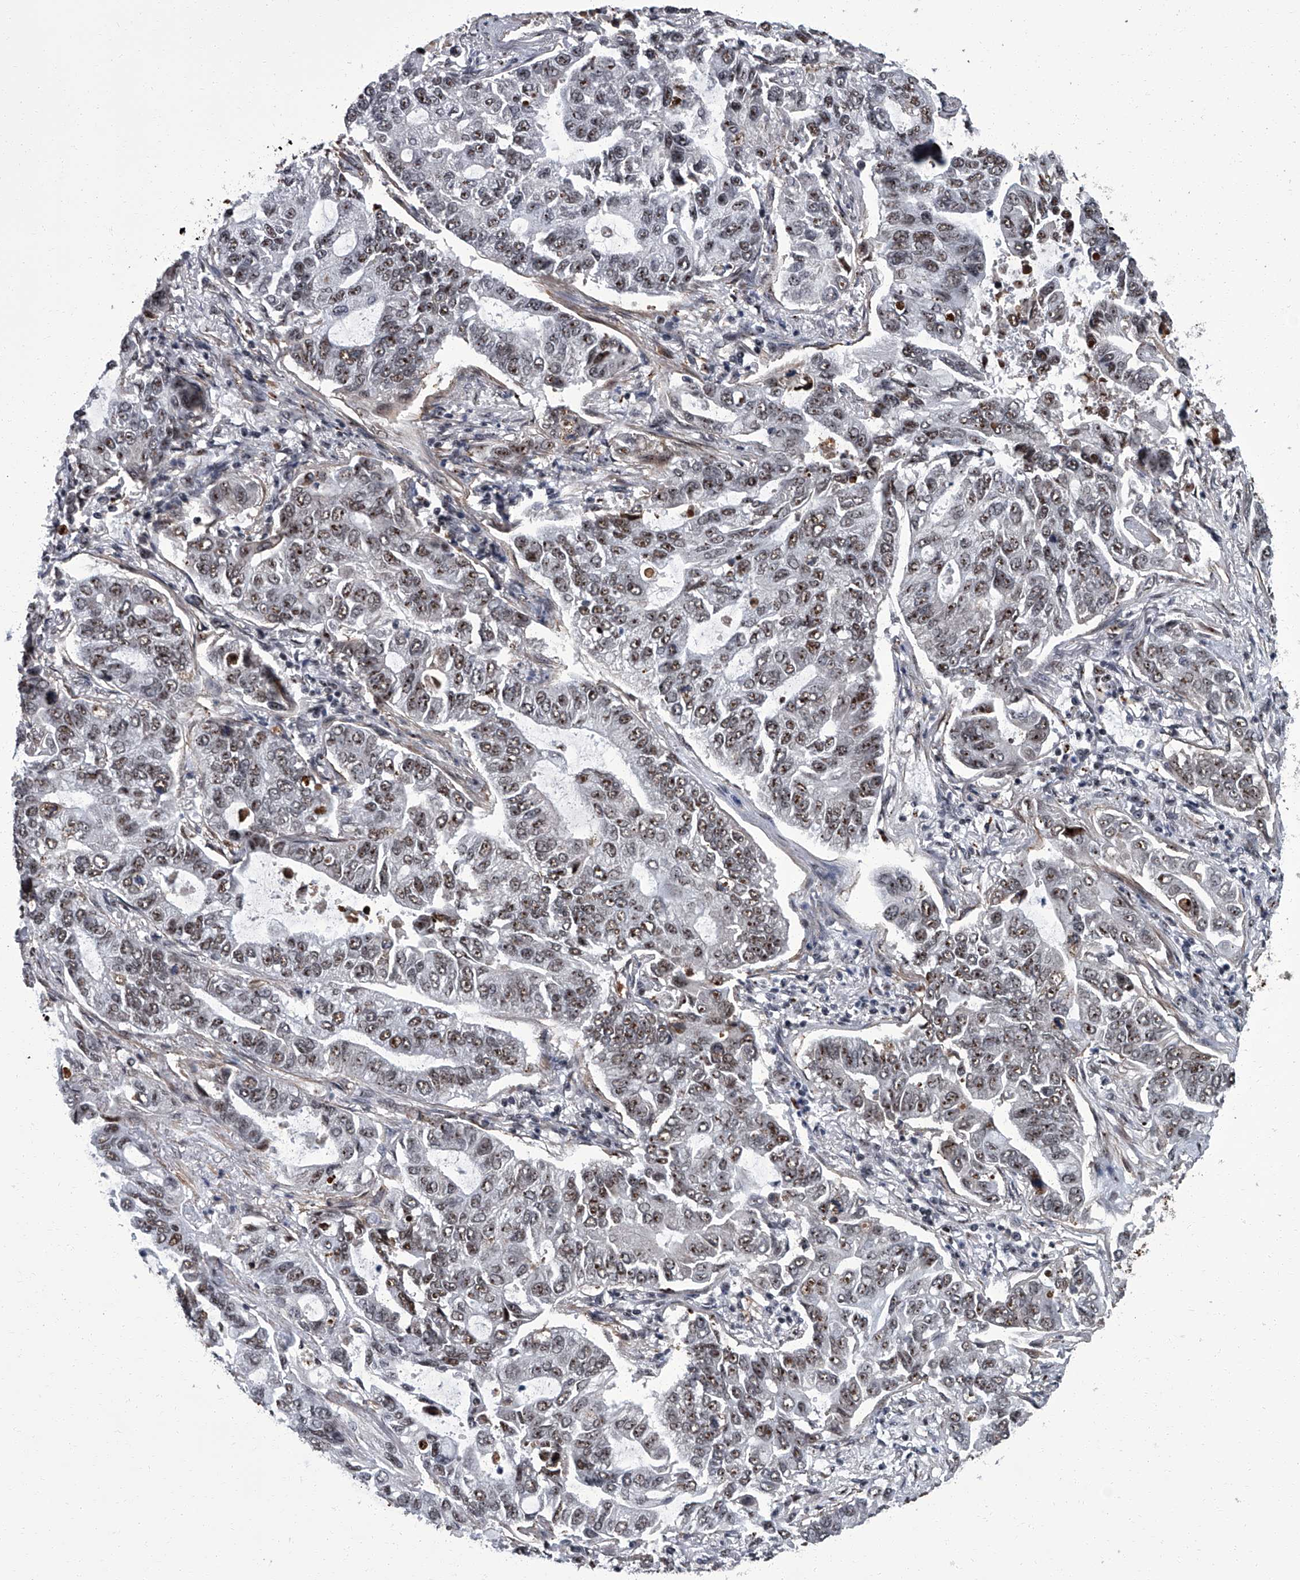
{"staining": {"intensity": "moderate", "quantity": ">75%", "location": "nuclear"}, "tissue": "lung cancer", "cell_type": "Tumor cells", "image_type": "cancer", "snomed": [{"axis": "morphology", "description": "Adenocarcinoma, NOS"}, {"axis": "topography", "description": "Lung"}], "caption": "Immunohistochemistry image of human lung adenocarcinoma stained for a protein (brown), which reveals medium levels of moderate nuclear expression in about >75% of tumor cells.", "gene": "ZNF518B", "patient": {"sex": "male", "age": 64}}